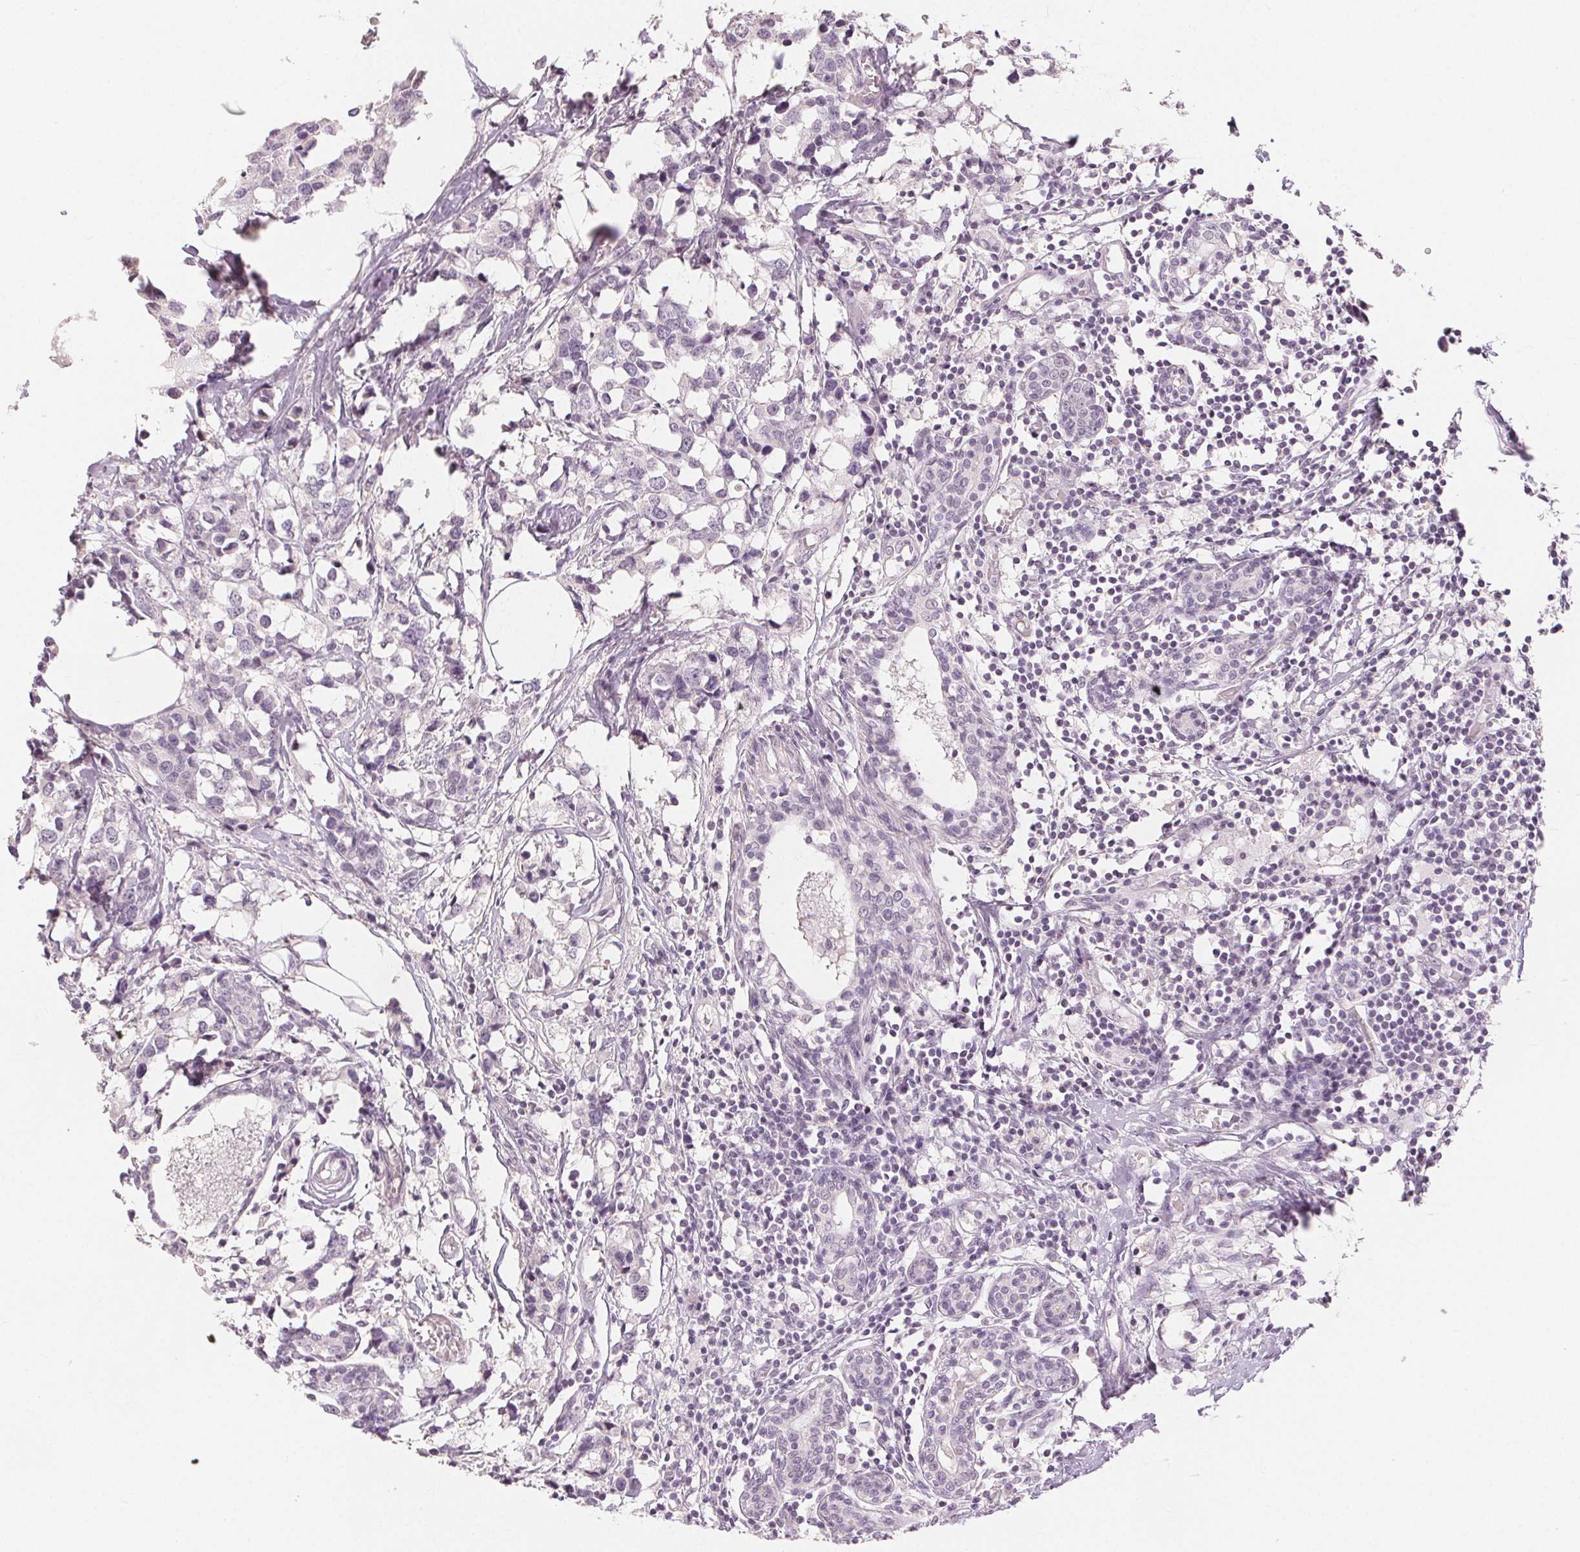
{"staining": {"intensity": "negative", "quantity": "none", "location": "none"}, "tissue": "breast cancer", "cell_type": "Tumor cells", "image_type": "cancer", "snomed": [{"axis": "morphology", "description": "Lobular carcinoma"}, {"axis": "topography", "description": "Breast"}], "caption": "DAB (3,3'-diaminobenzidine) immunohistochemical staining of human lobular carcinoma (breast) exhibits no significant staining in tumor cells.", "gene": "SLC27A5", "patient": {"sex": "female", "age": 59}}